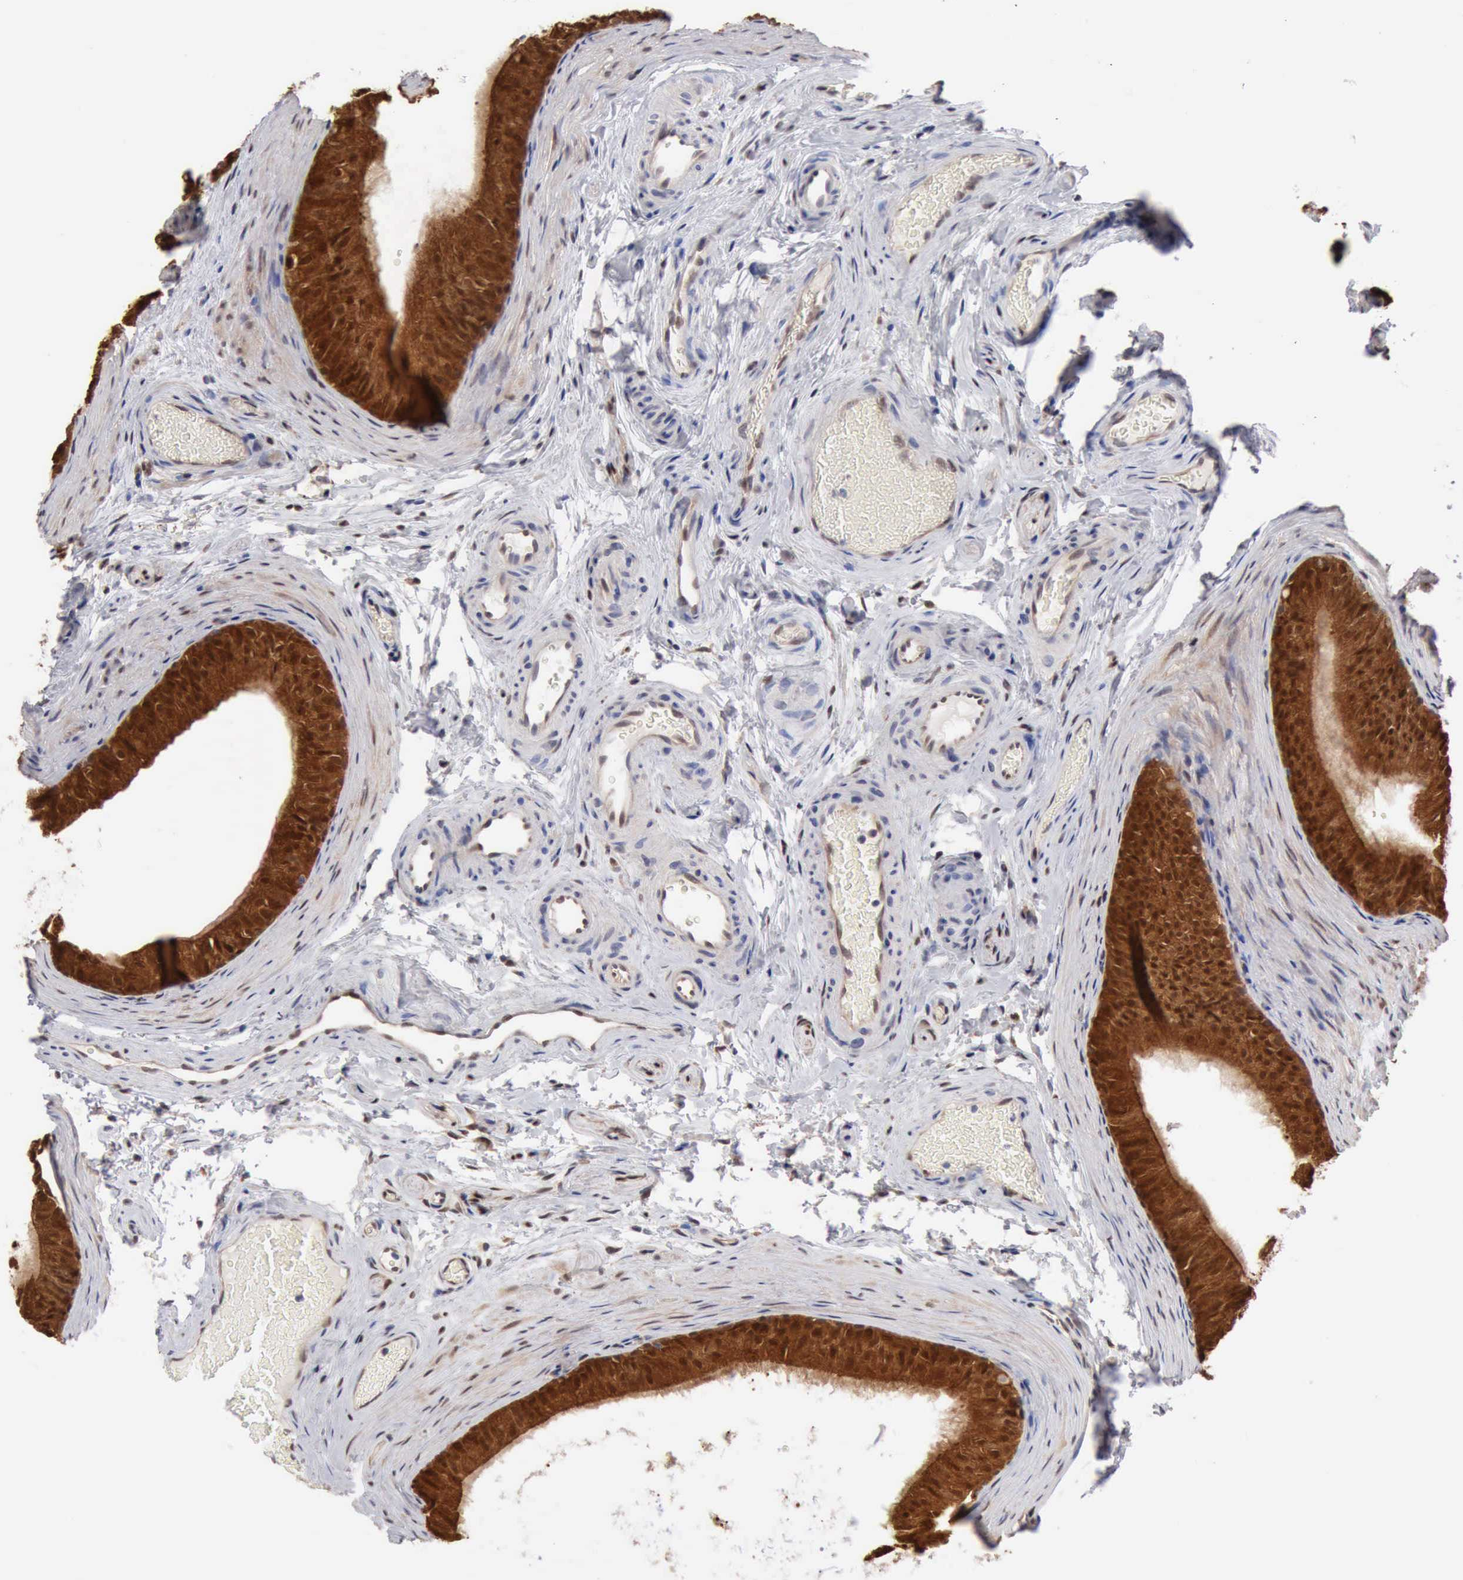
{"staining": {"intensity": "strong", "quantity": ">75%", "location": "cytoplasmic/membranous,nuclear"}, "tissue": "epididymis", "cell_type": "Glandular cells", "image_type": "normal", "snomed": [{"axis": "morphology", "description": "Normal tissue, NOS"}, {"axis": "topography", "description": "Testis"}, {"axis": "topography", "description": "Epididymis"}], "caption": "DAB immunohistochemical staining of normal epididymis exhibits strong cytoplasmic/membranous,nuclear protein positivity in approximately >75% of glandular cells.", "gene": "PTGR2", "patient": {"sex": "male", "age": 36}}